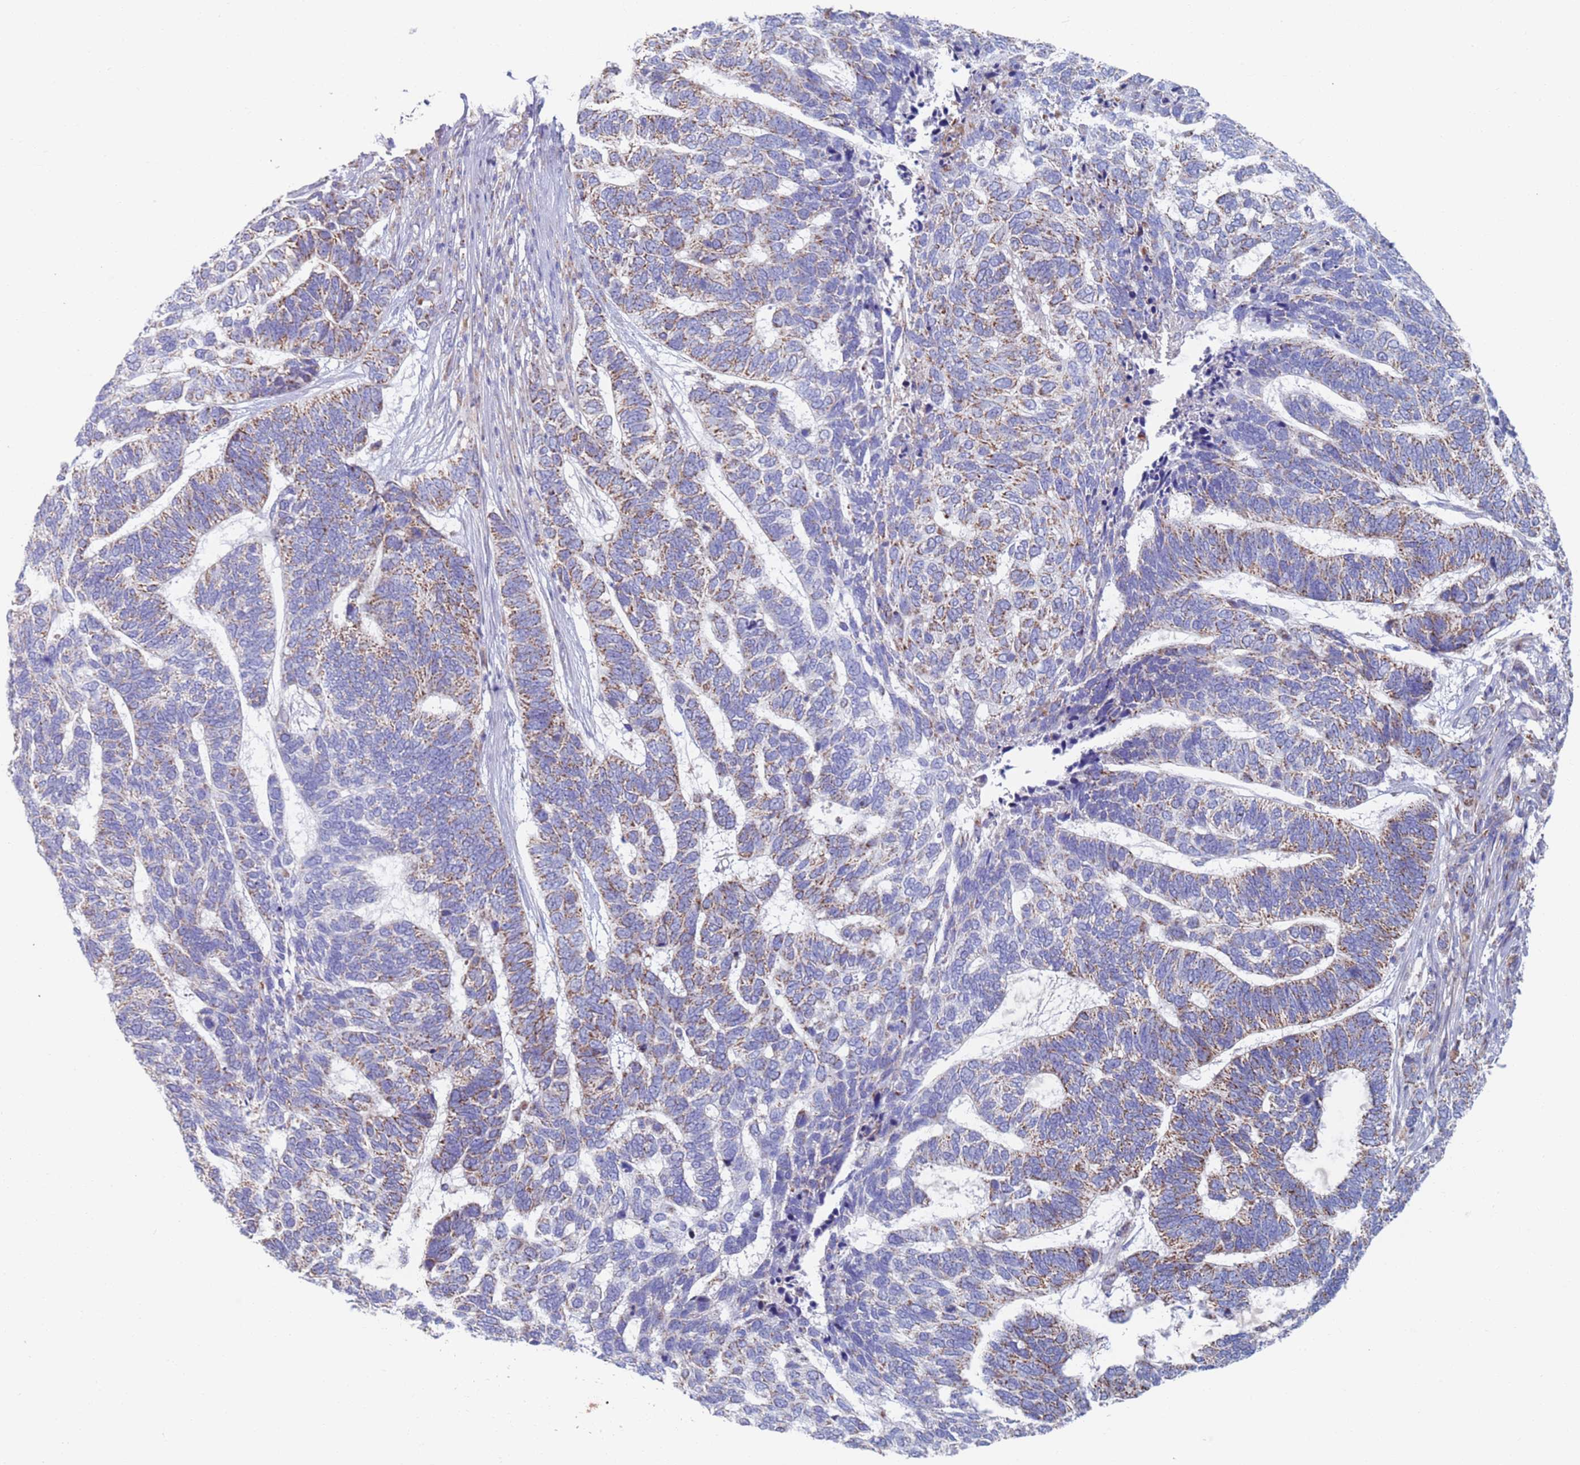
{"staining": {"intensity": "moderate", "quantity": "25%-75%", "location": "cytoplasmic/membranous"}, "tissue": "skin cancer", "cell_type": "Tumor cells", "image_type": "cancer", "snomed": [{"axis": "morphology", "description": "Basal cell carcinoma"}, {"axis": "topography", "description": "Skin"}], "caption": "Basal cell carcinoma (skin) was stained to show a protein in brown. There is medium levels of moderate cytoplasmic/membranous expression in approximately 25%-75% of tumor cells.", "gene": "MRPL22", "patient": {"sex": "female", "age": 65}}